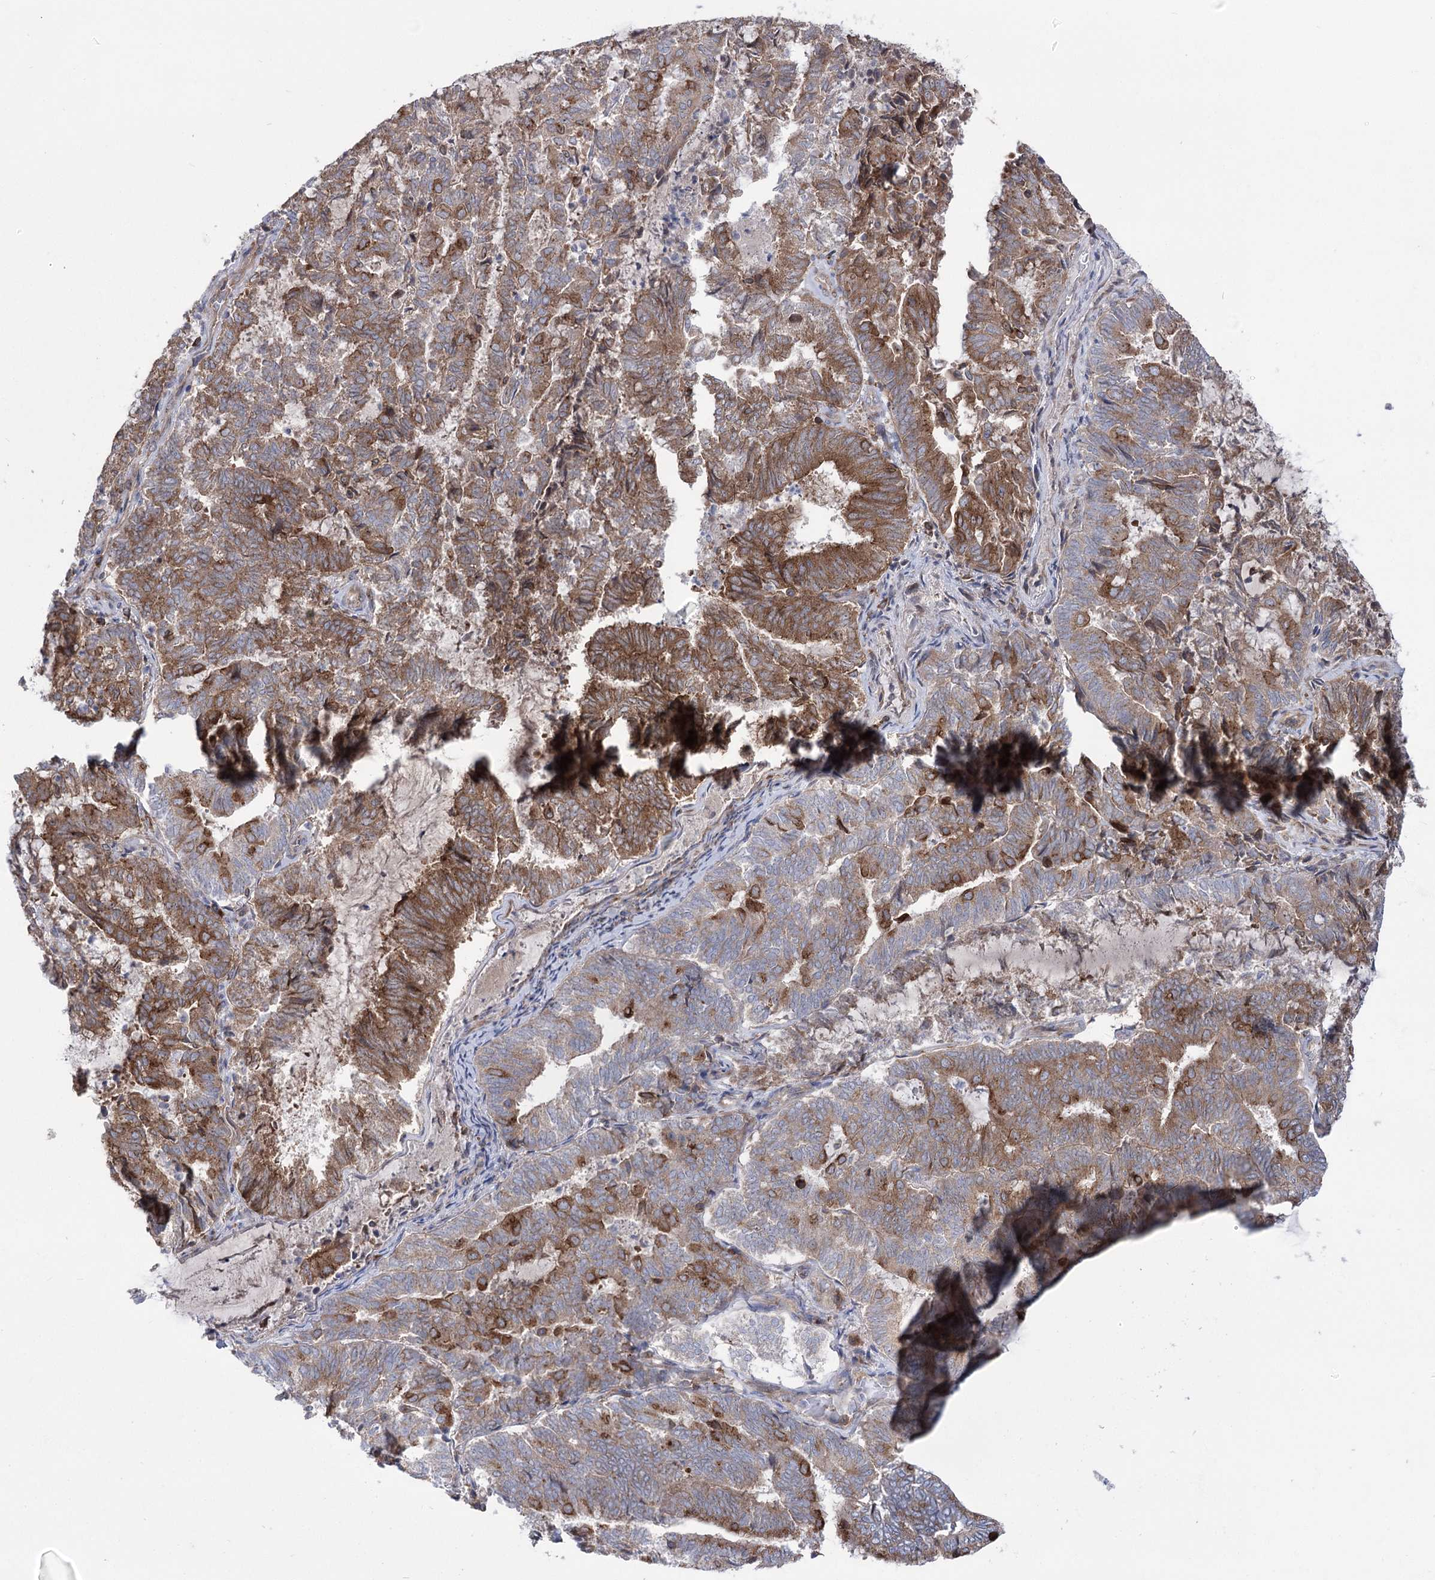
{"staining": {"intensity": "strong", "quantity": "25%-75%", "location": "cytoplasmic/membranous"}, "tissue": "endometrial cancer", "cell_type": "Tumor cells", "image_type": "cancer", "snomed": [{"axis": "morphology", "description": "Adenocarcinoma, NOS"}, {"axis": "topography", "description": "Endometrium"}], "caption": "Immunohistochemistry of human endometrial adenocarcinoma displays high levels of strong cytoplasmic/membranous expression in approximately 25%-75% of tumor cells. (DAB (3,3'-diaminobenzidine) = brown stain, brightfield microscopy at high magnification).", "gene": "ZNF622", "patient": {"sex": "female", "age": 80}}